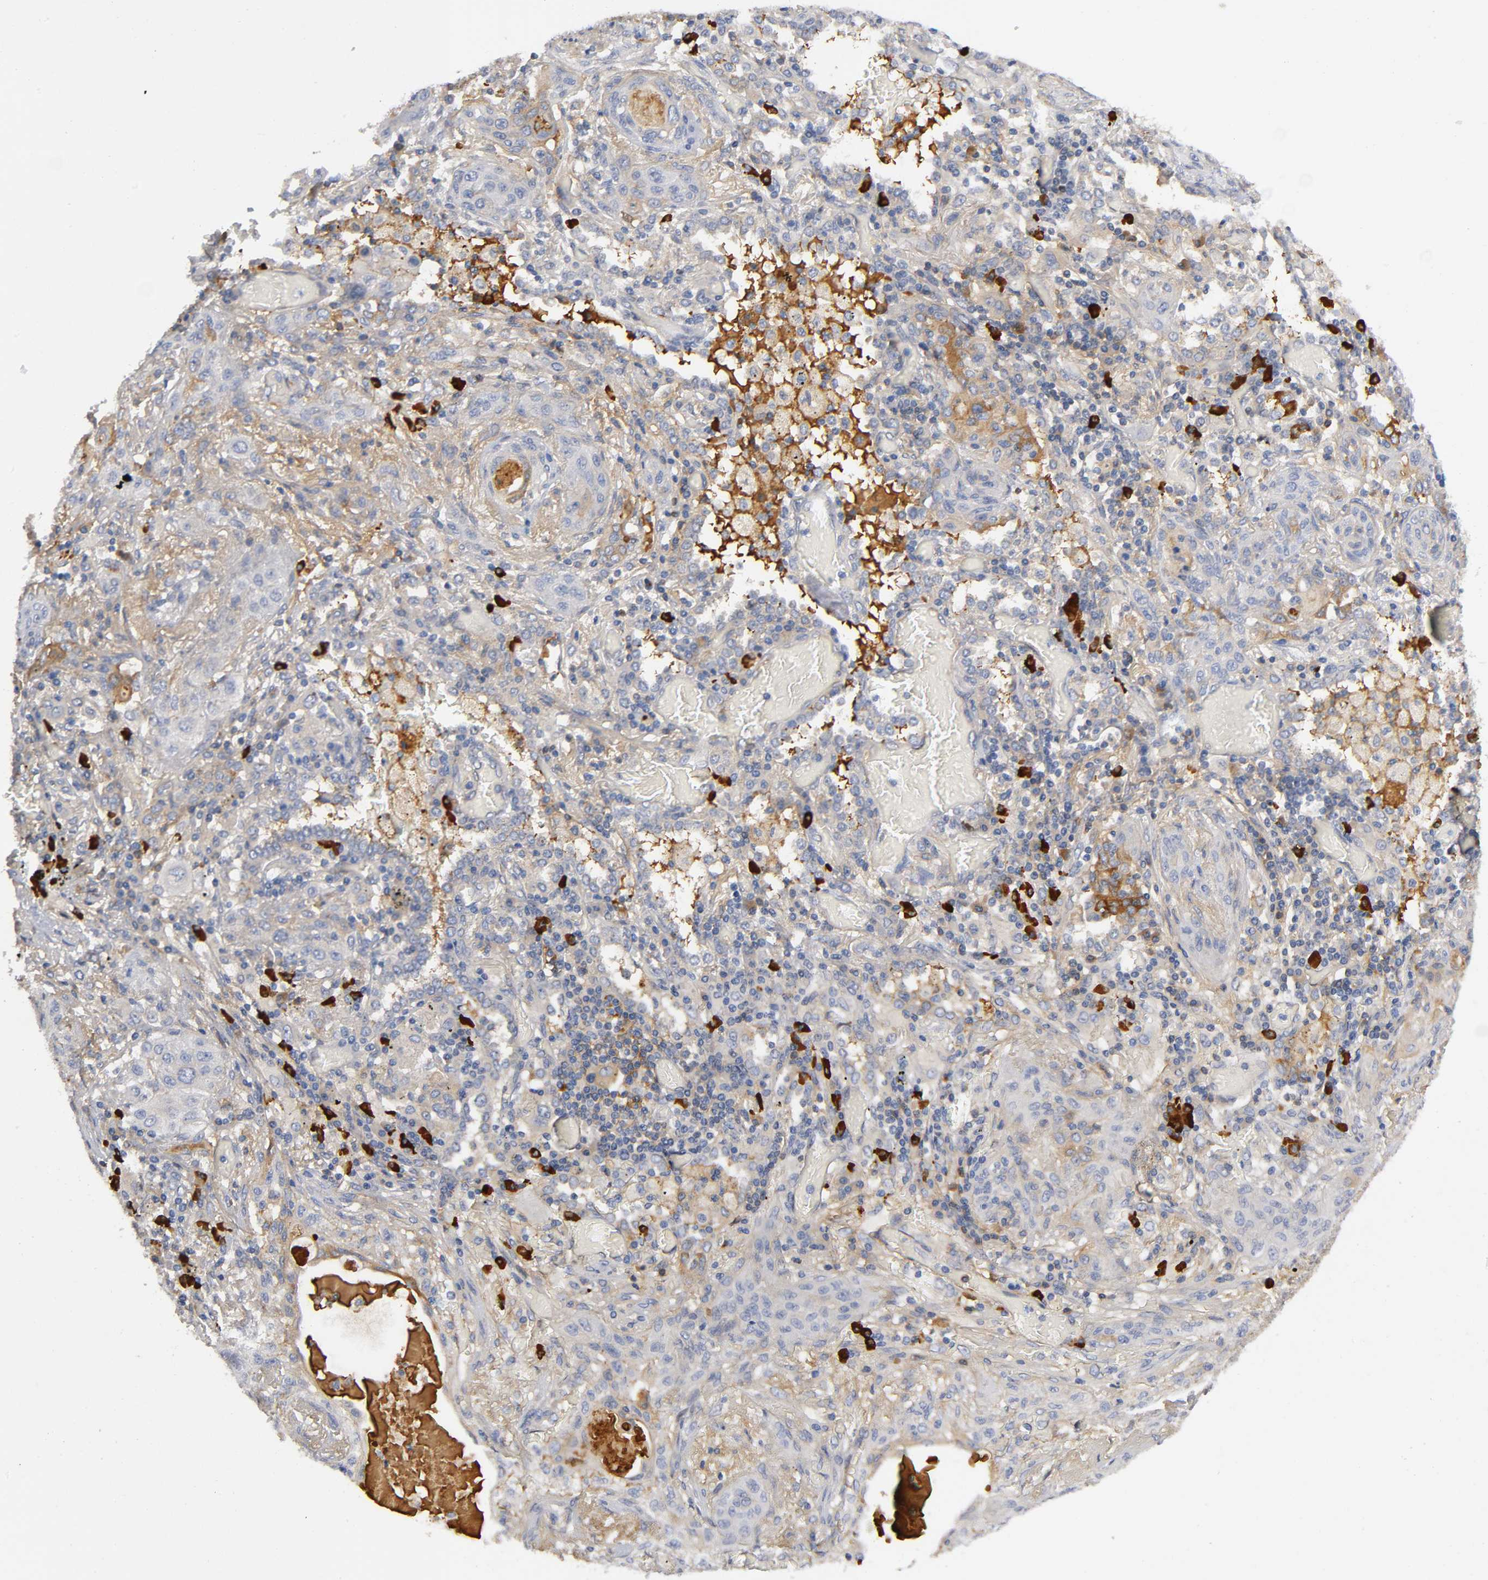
{"staining": {"intensity": "weak", "quantity": ">75%", "location": "cytoplasmic/membranous"}, "tissue": "lung cancer", "cell_type": "Tumor cells", "image_type": "cancer", "snomed": [{"axis": "morphology", "description": "Squamous cell carcinoma, NOS"}, {"axis": "topography", "description": "Lung"}], "caption": "Lung squamous cell carcinoma was stained to show a protein in brown. There is low levels of weak cytoplasmic/membranous positivity in approximately >75% of tumor cells.", "gene": "NOVA1", "patient": {"sex": "female", "age": 47}}